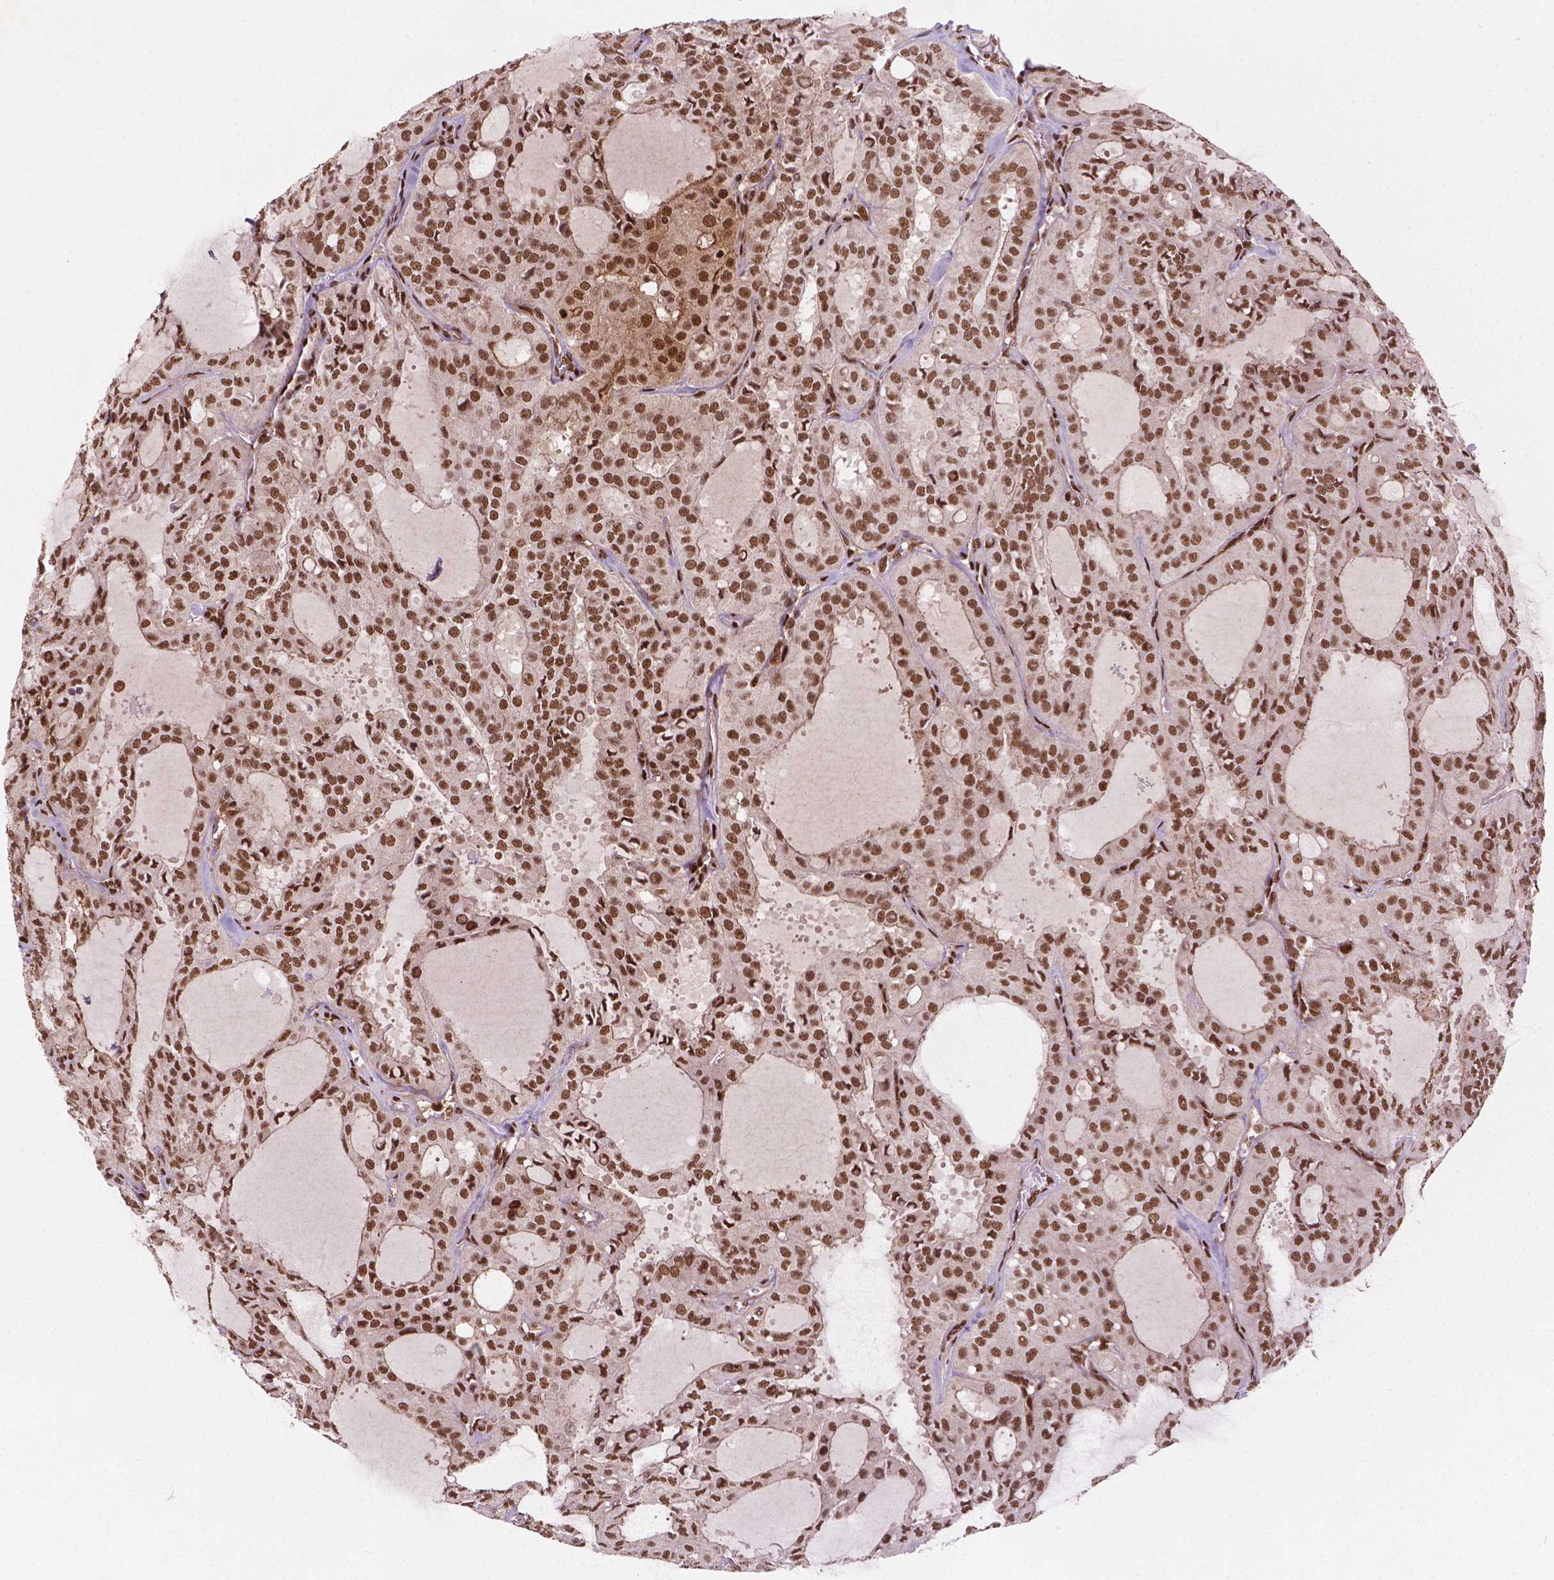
{"staining": {"intensity": "moderate", "quantity": ">75%", "location": "nuclear"}, "tissue": "thyroid cancer", "cell_type": "Tumor cells", "image_type": "cancer", "snomed": [{"axis": "morphology", "description": "Follicular adenoma carcinoma, NOS"}, {"axis": "topography", "description": "Thyroid gland"}], "caption": "A histopathology image showing moderate nuclear expression in approximately >75% of tumor cells in follicular adenoma carcinoma (thyroid), as visualized by brown immunohistochemical staining.", "gene": "SIRT6", "patient": {"sex": "male", "age": 75}}